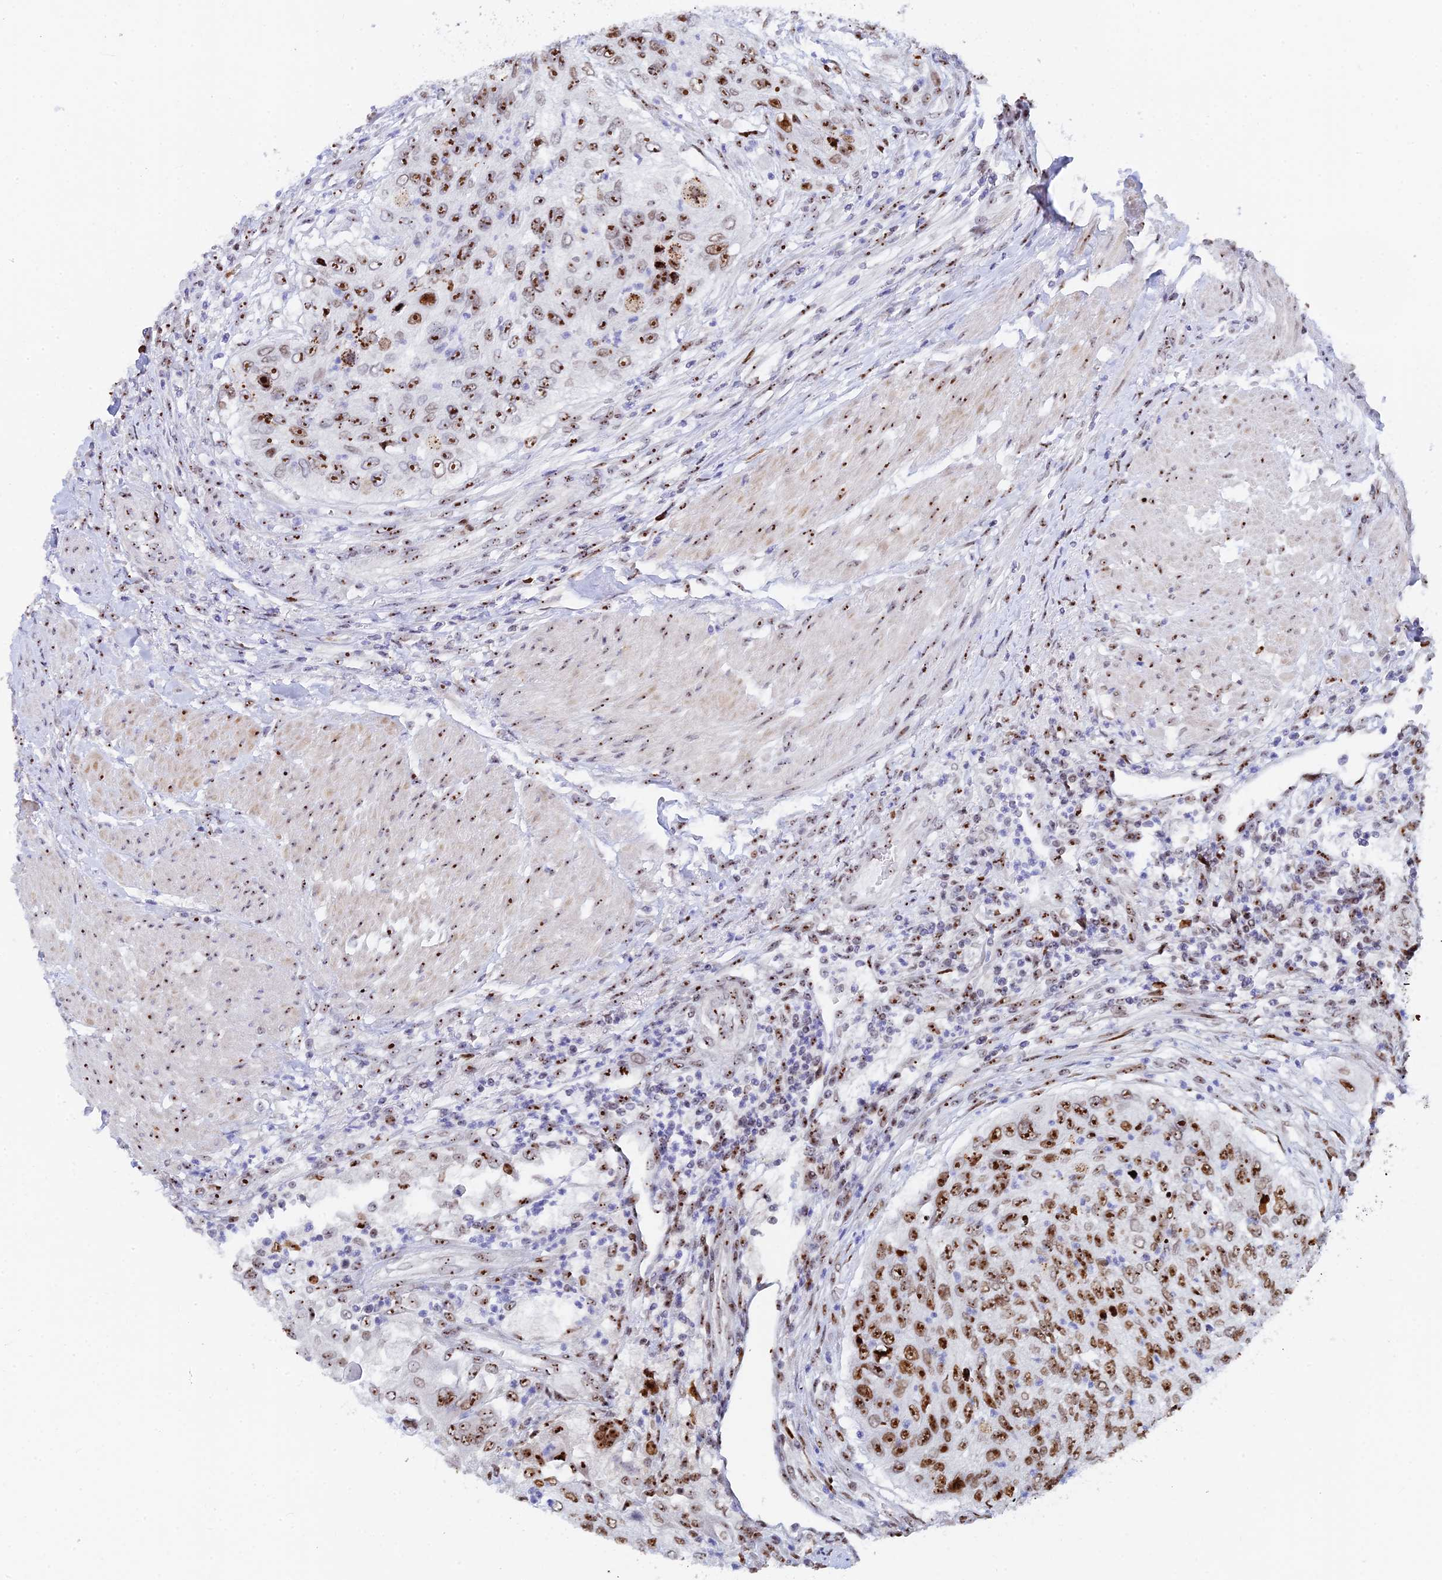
{"staining": {"intensity": "moderate", "quantity": ">75%", "location": "nuclear"}, "tissue": "urothelial cancer", "cell_type": "Tumor cells", "image_type": "cancer", "snomed": [{"axis": "morphology", "description": "Urothelial carcinoma, High grade"}, {"axis": "topography", "description": "Urinary bladder"}], "caption": "Urothelial cancer stained with a protein marker reveals moderate staining in tumor cells.", "gene": "RSL1D1", "patient": {"sex": "female", "age": 60}}